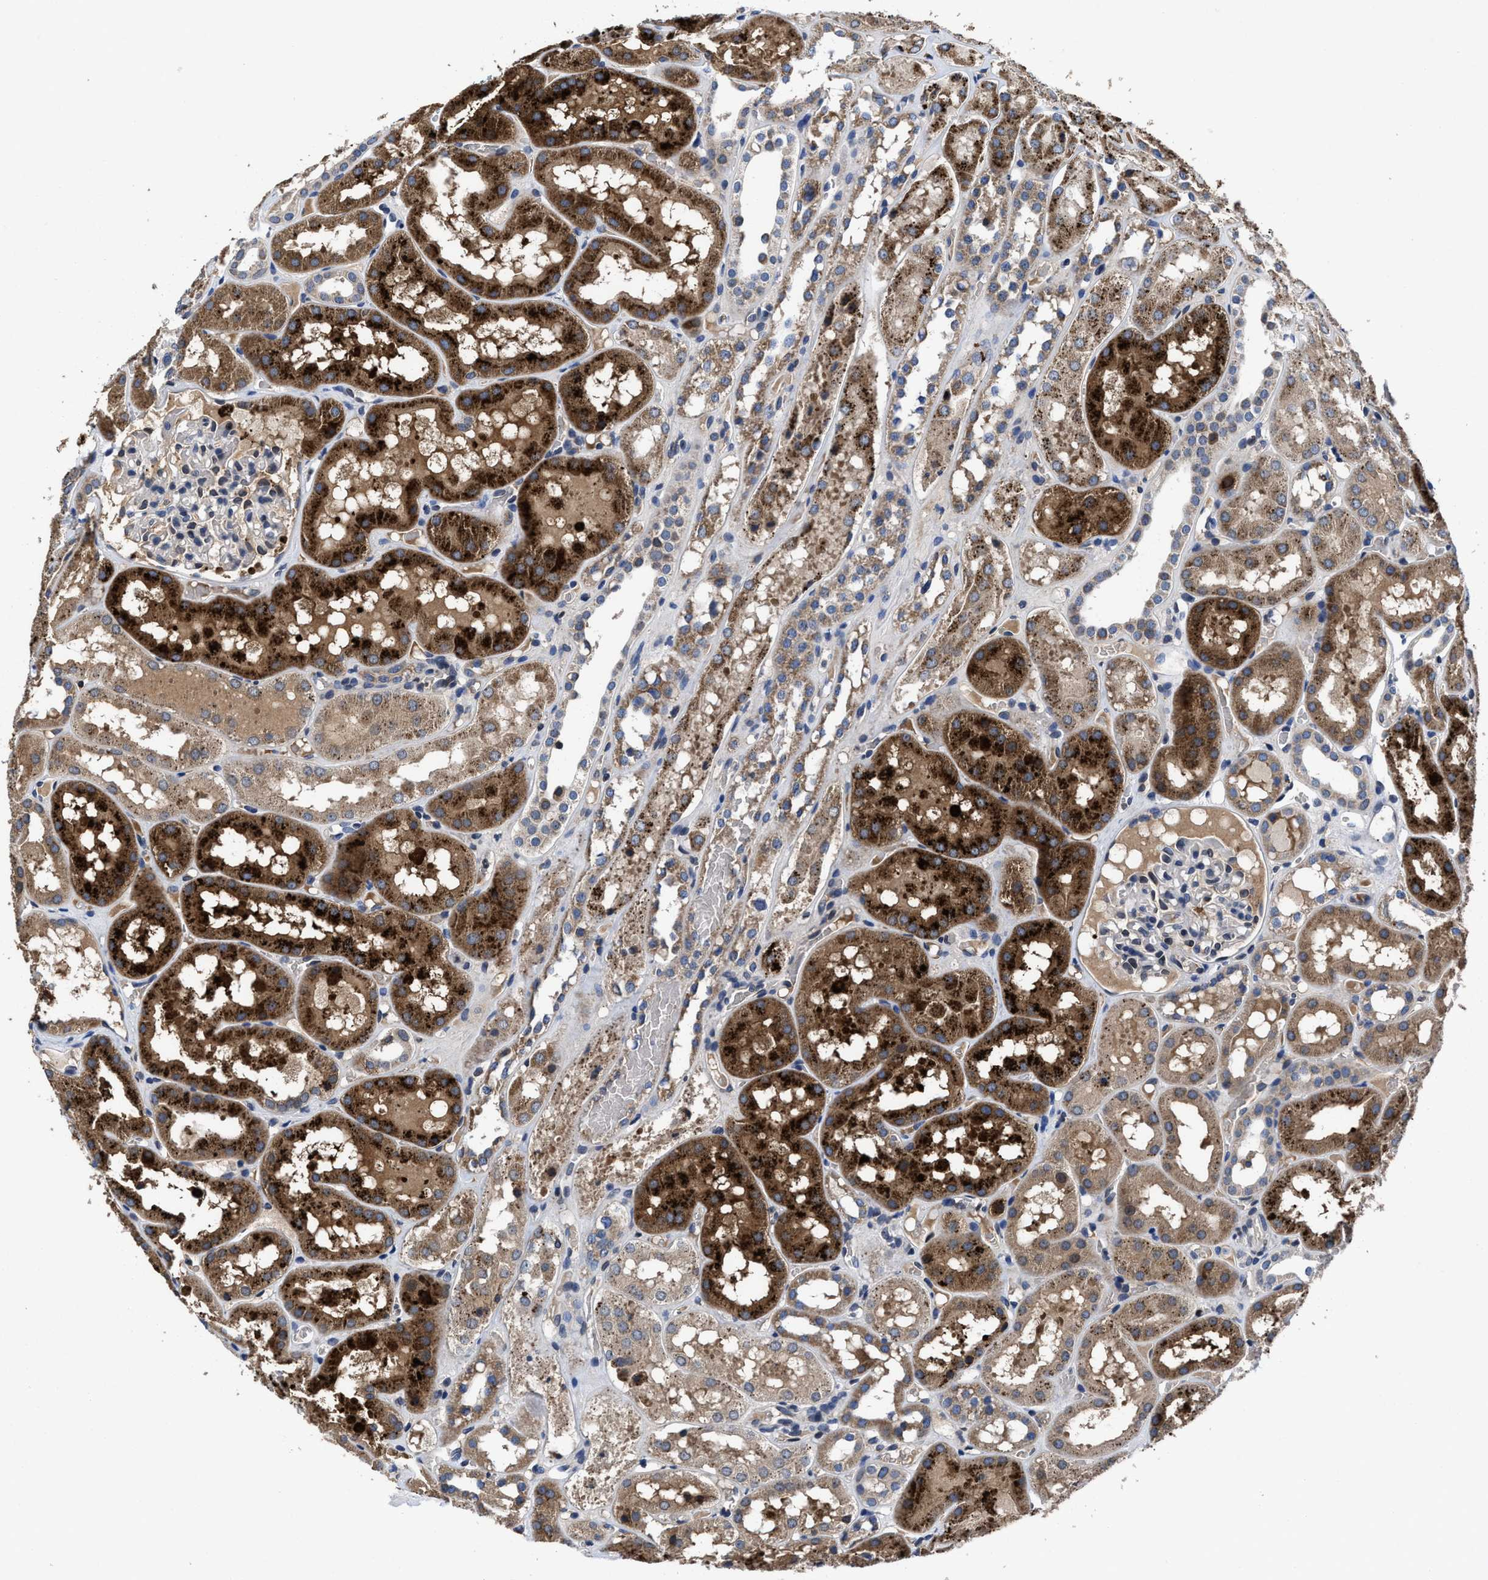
{"staining": {"intensity": "weak", "quantity": "<25%", "location": "cytoplasmic/membranous"}, "tissue": "kidney", "cell_type": "Cells in glomeruli", "image_type": "normal", "snomed": [{"axis": "morphology", "description": "Normal tissue, NOS"}, {"axis": "topography", "description": "Kidney"}, {"axis": "topography", "description": "Urinary bladder"}], "caption": "The histopathology image reveals no significant staining in cells in glomeruli of kidney. (Immunohistochemistry (ihc), brightfield microscopy, high magnification).", "gene": "CACNA1D", "patient": {"sex": "male", "age": 16}}